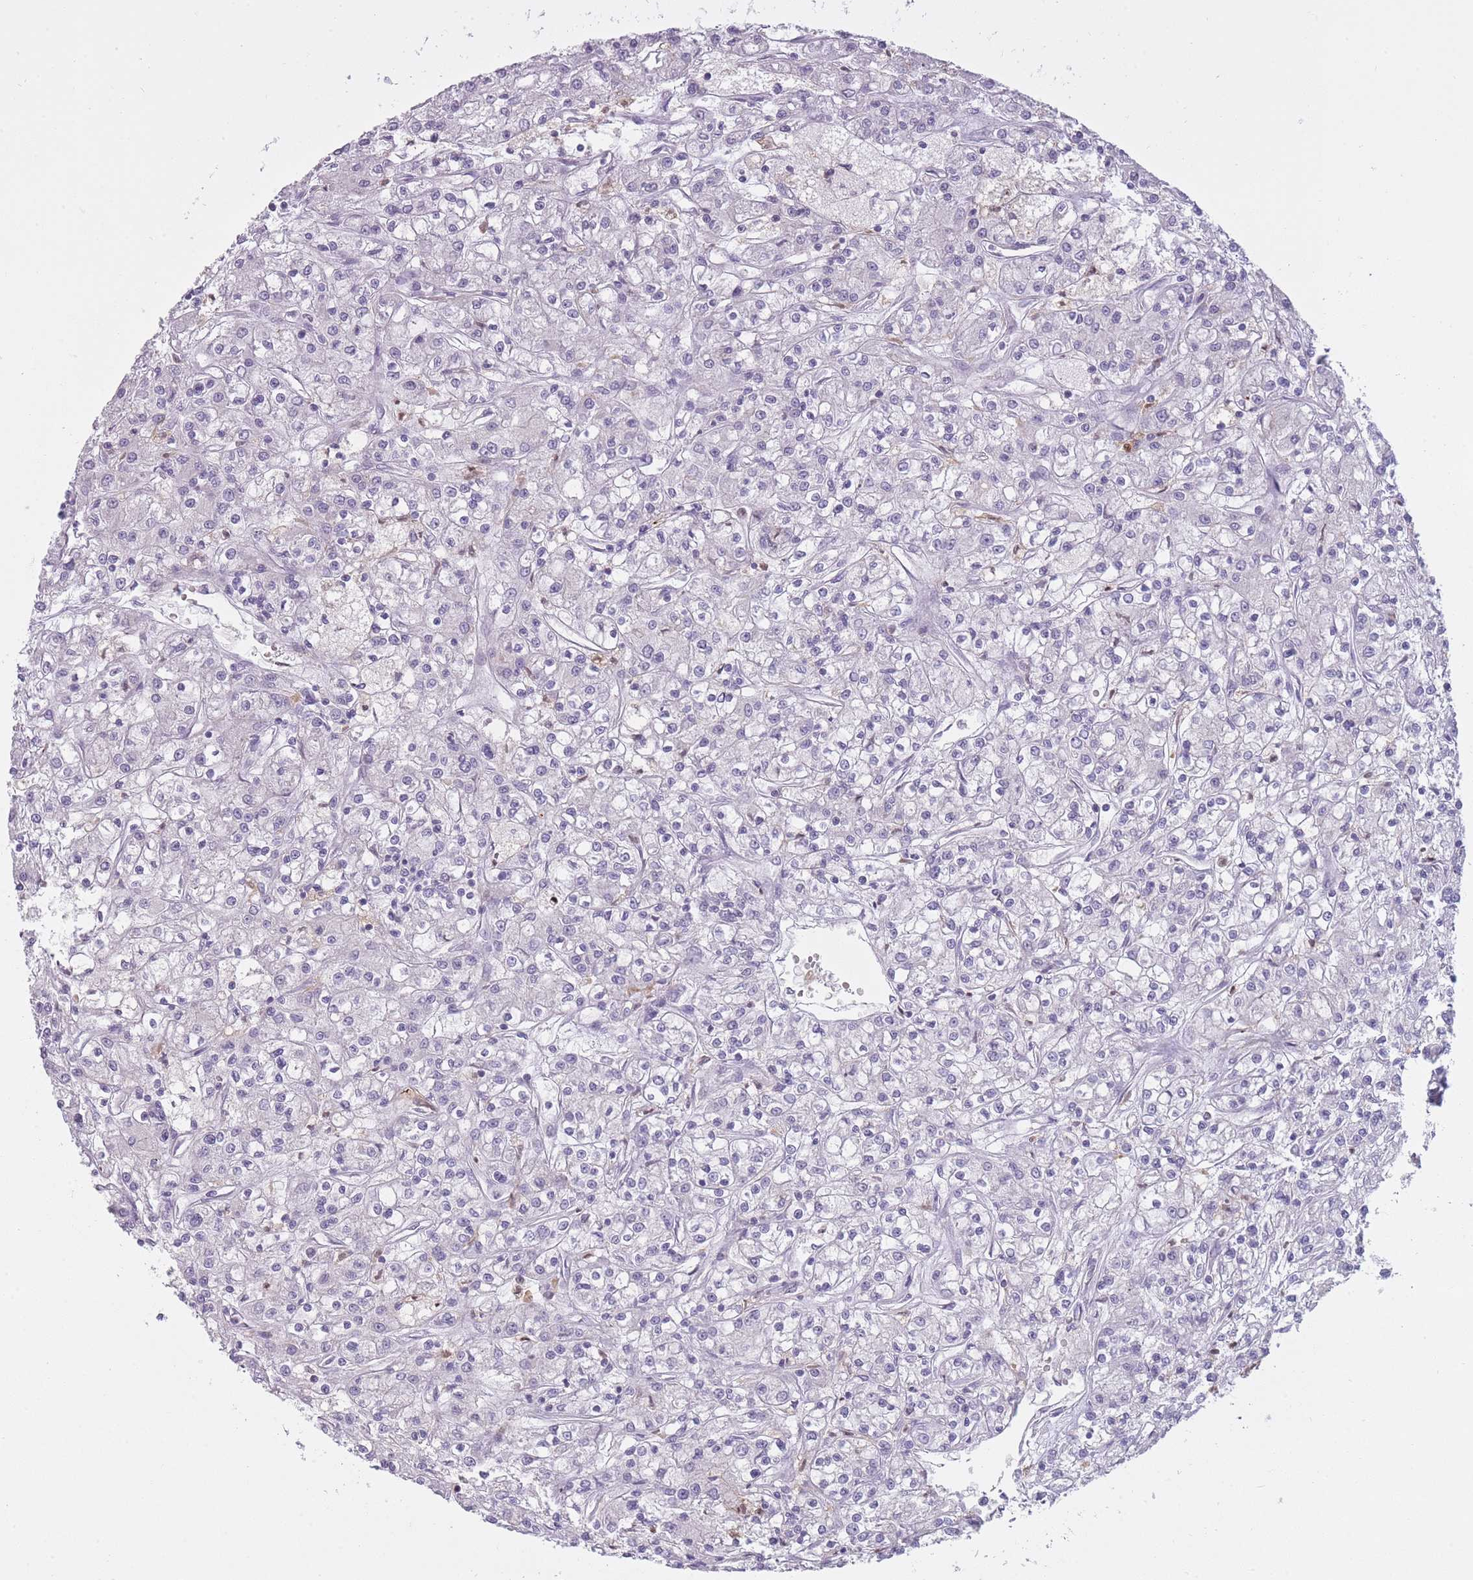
{"staining": {"intensity": "negative", "quantity": "none", "location": "none"}, "tissue": "renal cancer", "cell_type": "Tumor cells", "image_type": "cancer", "snomed": [{"axis": "morphology", "description": "Adenocarcinoma, NOS"}, {"axis": "topography", "description": "Kidney"}], "caption": "Immunohistochemistry image of neoplastic tissue: renal adenocarcinoma stained with DAB (3,3'-diaminobenzidine) demonstrates no significant protein staining in tumor cells. Nuclei are stained in blue.", "gene": "LGALS9", "patient": {"sex": "female", "age": 59}}